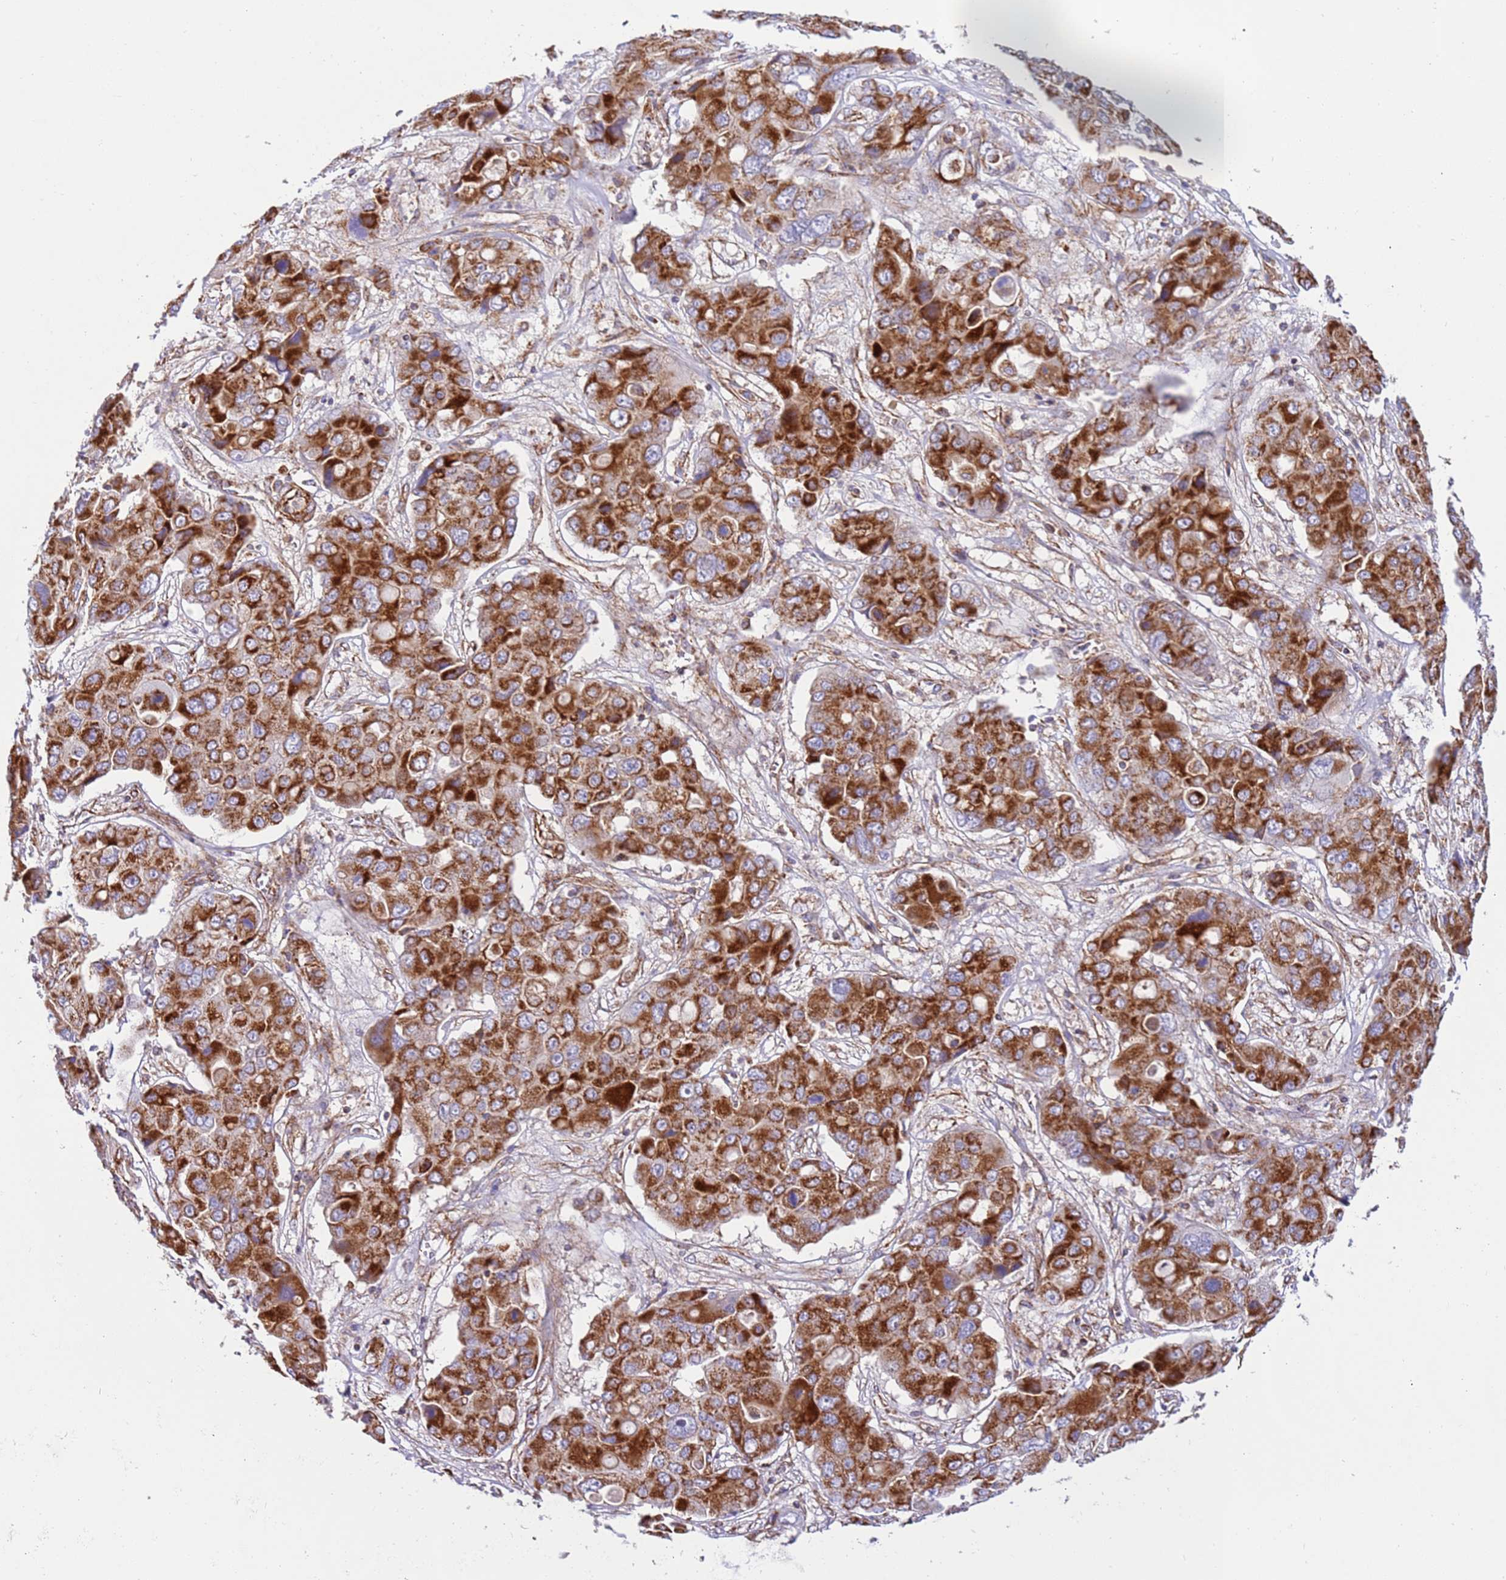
{"staining": {"intensity": "strong", "quantity": ">75%", "location": "cytoplasmic/membranous"}, "tissue": "liver cancer", "cell_type": "Tumor cells", "image_type": "cancer", "snomed": [{"axis": "morphology", "description": "Cholangiocarcinoma"}, {"axis": "topography", "description": "Liver"}], "caption": "High-power microscopy captured an immunohistochemistry (IHC) histopathology image of liver cancer, revealing strong cytoplasmic/membranous staining in about >75% of tumor cells.", "gene": "MRPL20", "patient": {"sex": "male", "age": 67}}